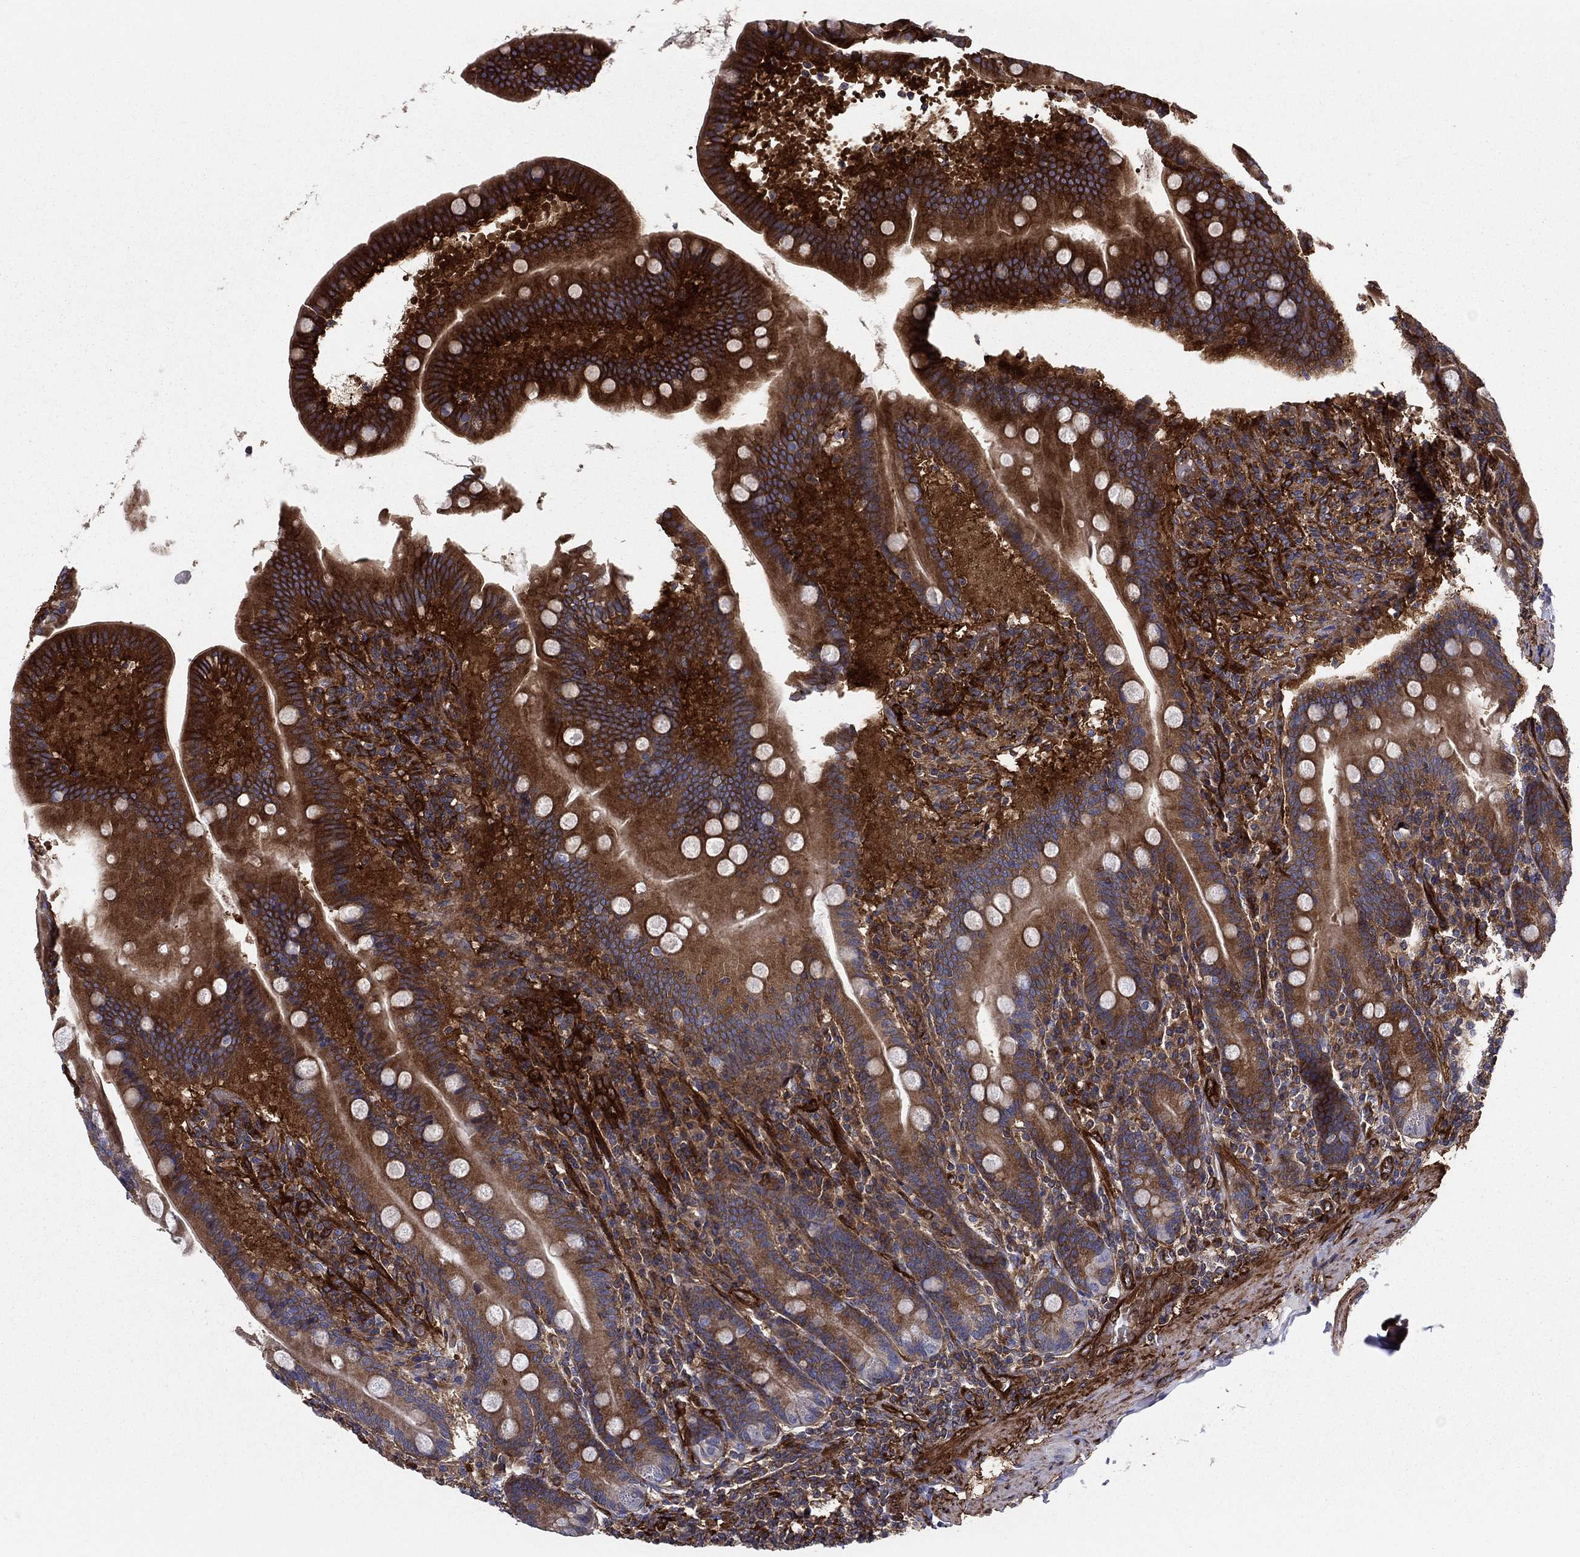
{"staining": {"intensity": "strong", "quantity": ">75%", "location": "cytoplasmic/membranous"}, "tissue": "small intestine", "cell_type": "Glandular cells", "image_type": "normal", "snomed": [{"axis": "morphology", "description": "Normal tissue, NOS"}, {"axis": "topography", "description": "Small intestine"}], "caption": "Small intestine stained for a protein (brown) reveals strong cytoplasmic/membranous positive staining in about >75% of glandular cells.", "gene": "EHBP1L1", "patient": {"sex": "male", "age": 66}}